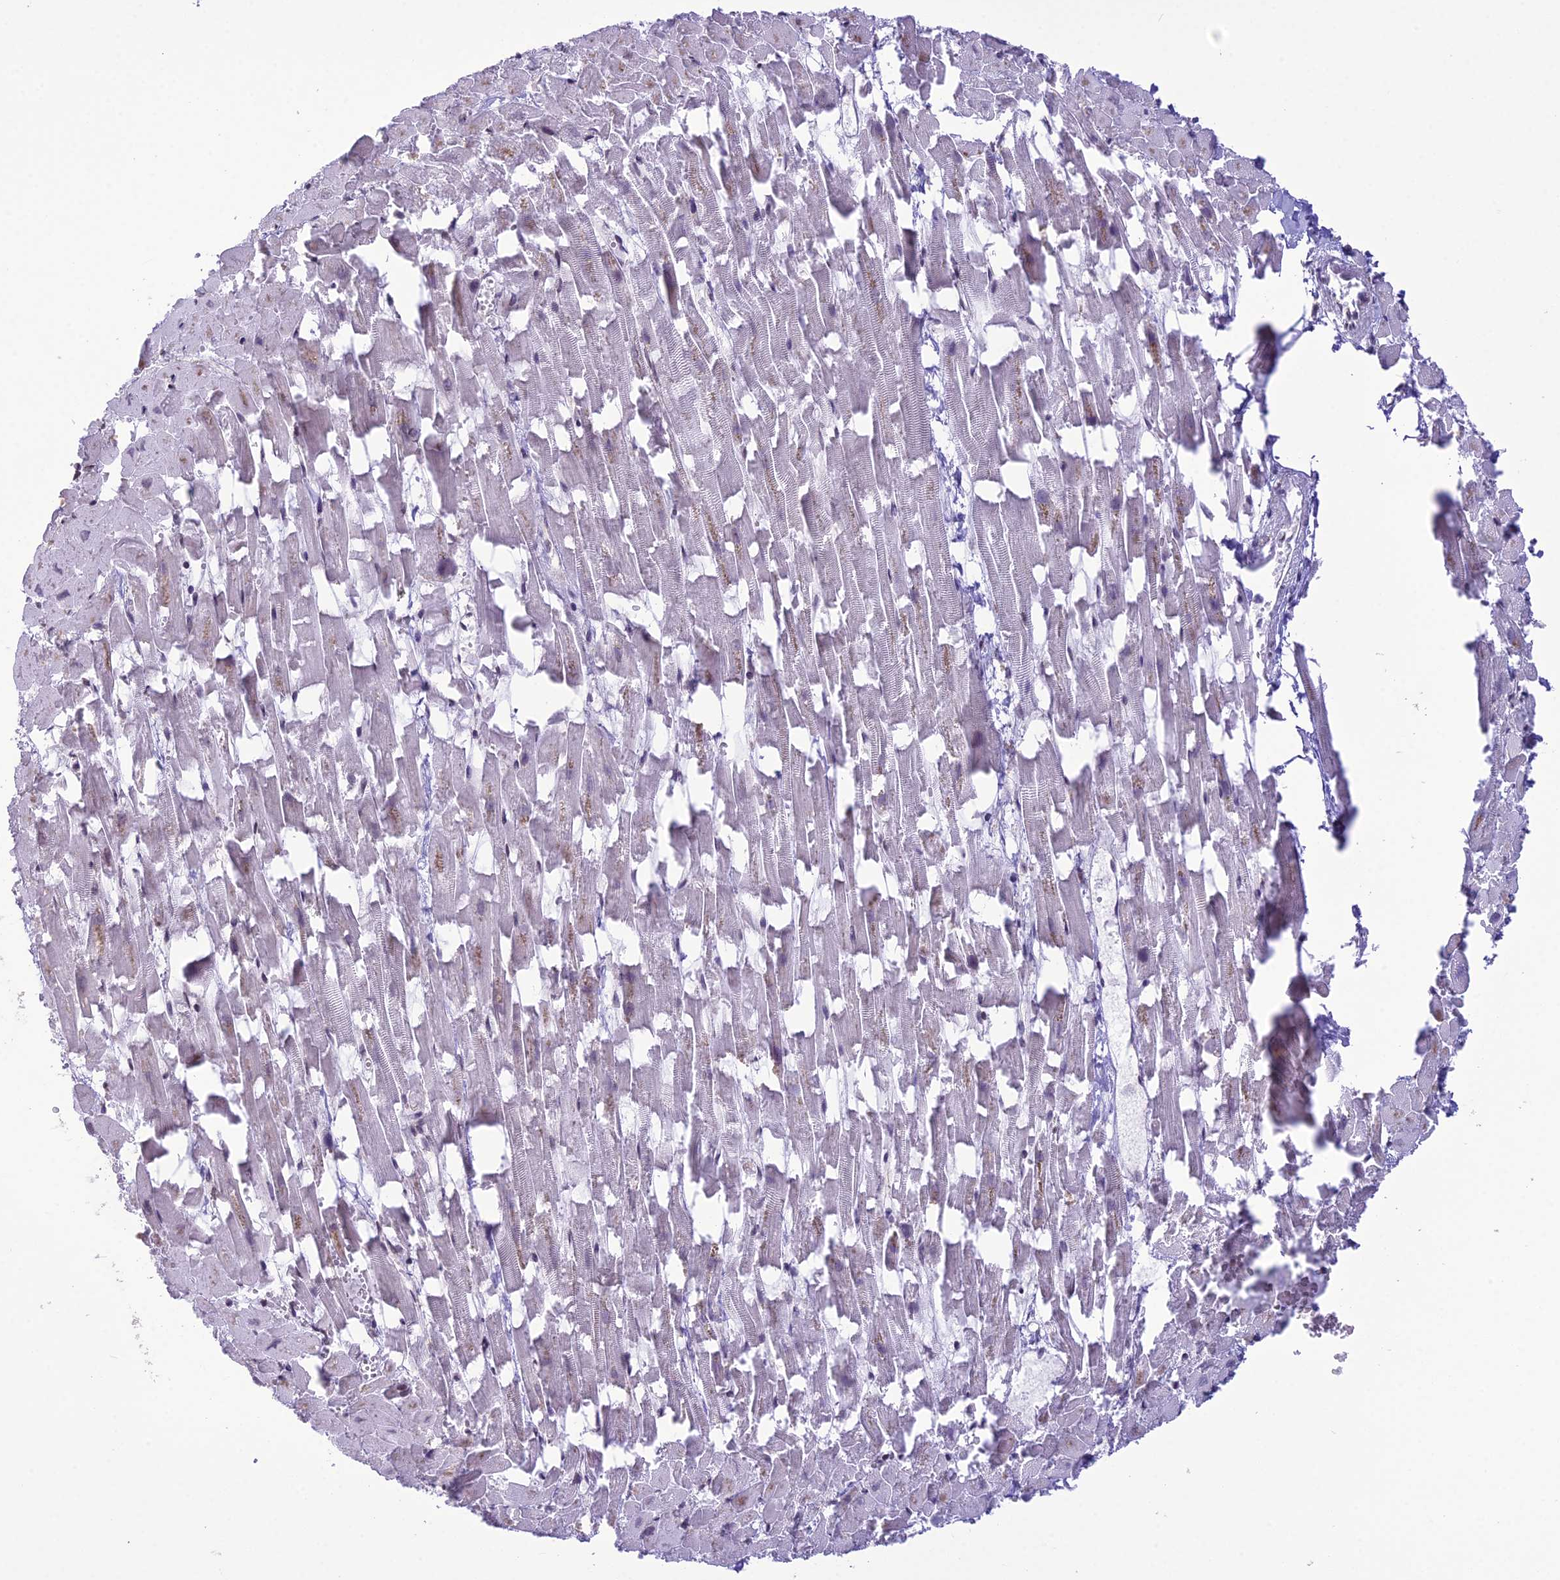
{"staining": {"intensity": "negative", "quantity": "none", "location": "none"}, "tissue": "heart muscle", "cell_type": "Cardiomyocytes", "image_type": "normal", "snomed": [{"axis": "morphology", "description": "Normal tissue, NOS"}, {"axis": "topography", "description": "Heart"}], "caption": "The photomicrograph reveals no significant positivity in cardiomyocytes of heart muscle.", "gene": "RPS26", "patient": {"sex": "female", "age": 64}}